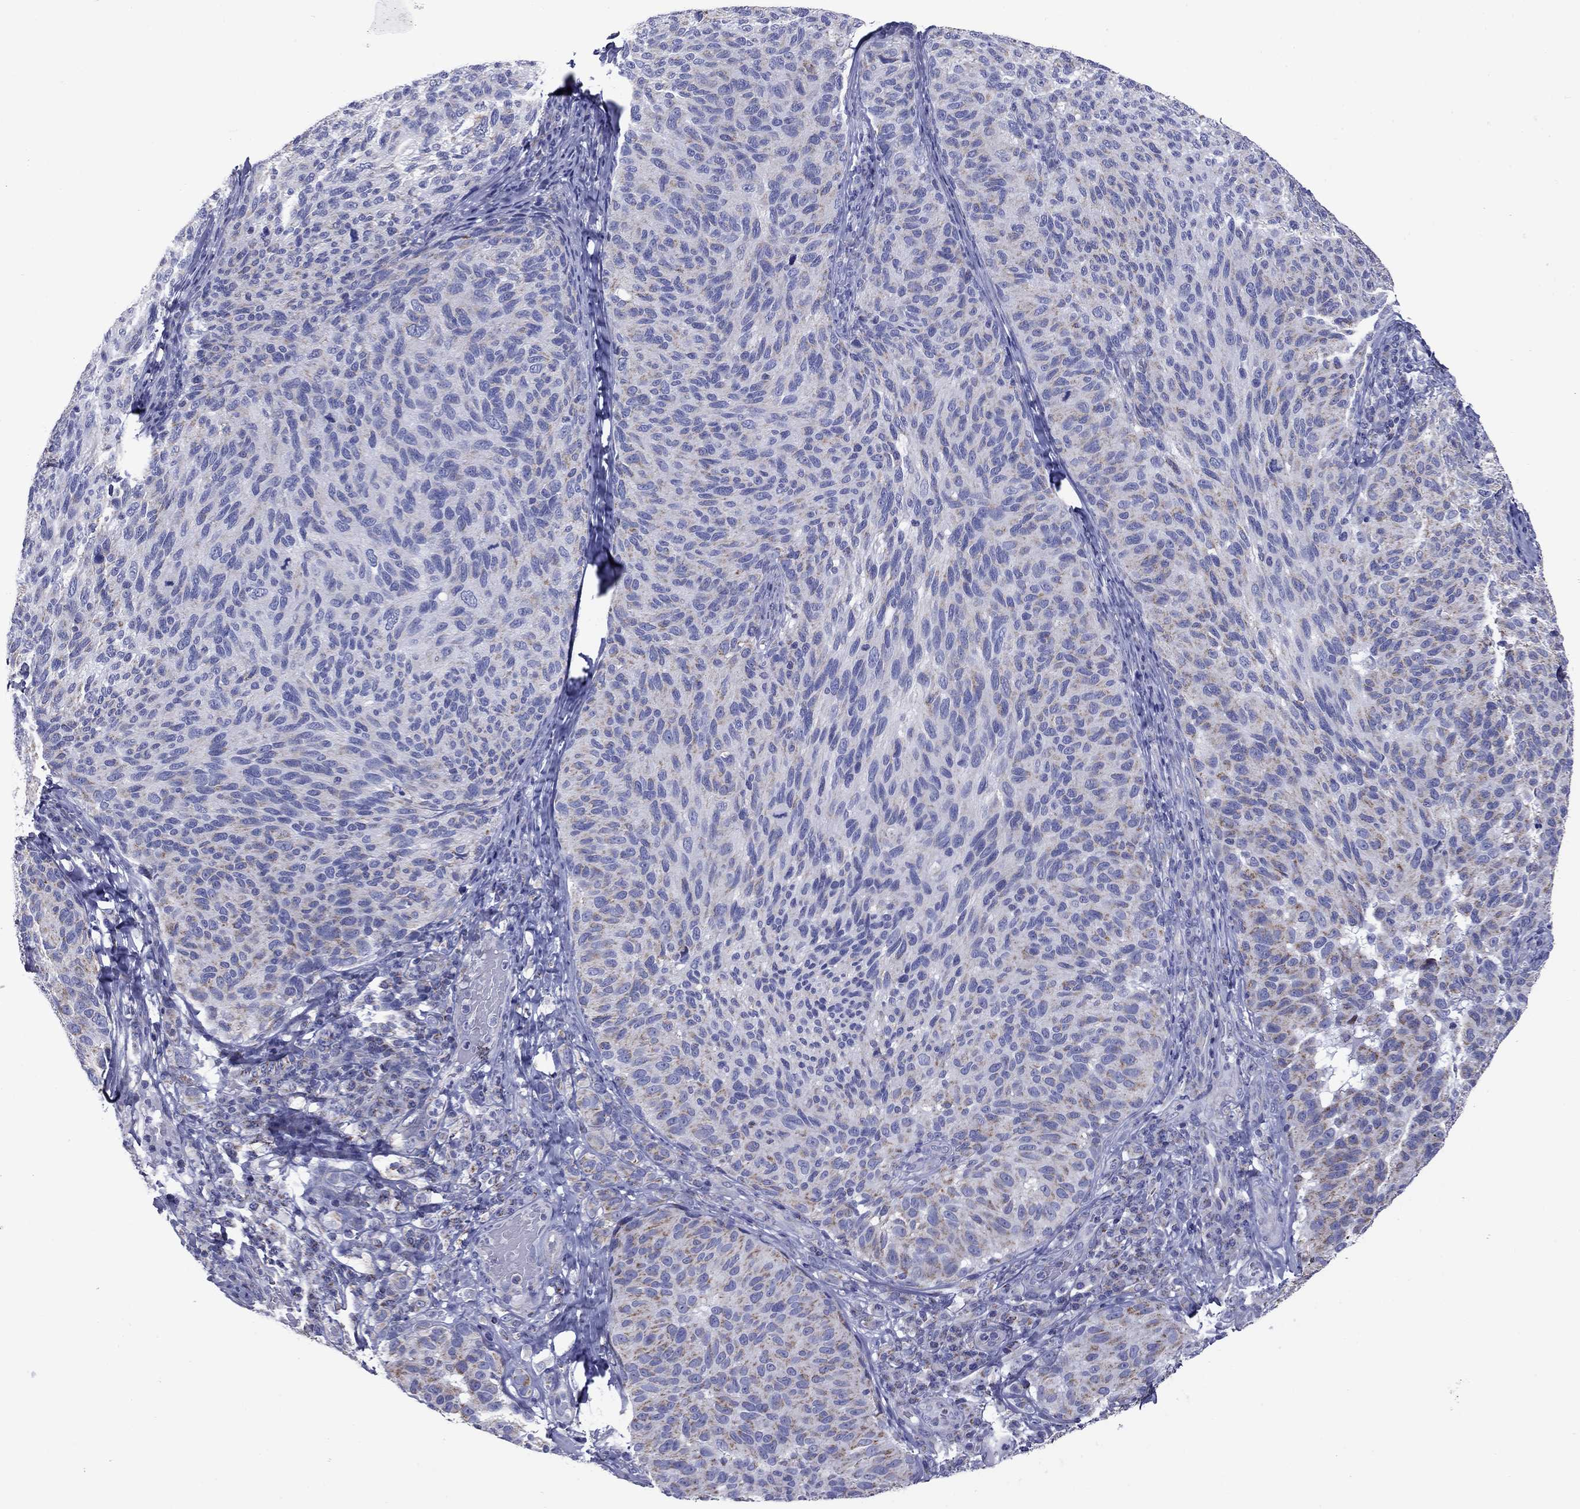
{"staining": {"intensity": "weak", "quantity": "<25%", "location": "cytoplasmic/membranous"}, "tissue": "melanoma", "cell_type": "Tumor cells", "image_type": "cancer", "snomed": [{"axis": "morphology", "description": "Malignant melanoma, NOS"}, {"axis": "topography", "description": "Skin"}], "caption": "Protein analysis of melanoma shows no significant expression in tumor cells.", "gene": "ACADSB", "patient": {"sex": "female", "age": 73}}